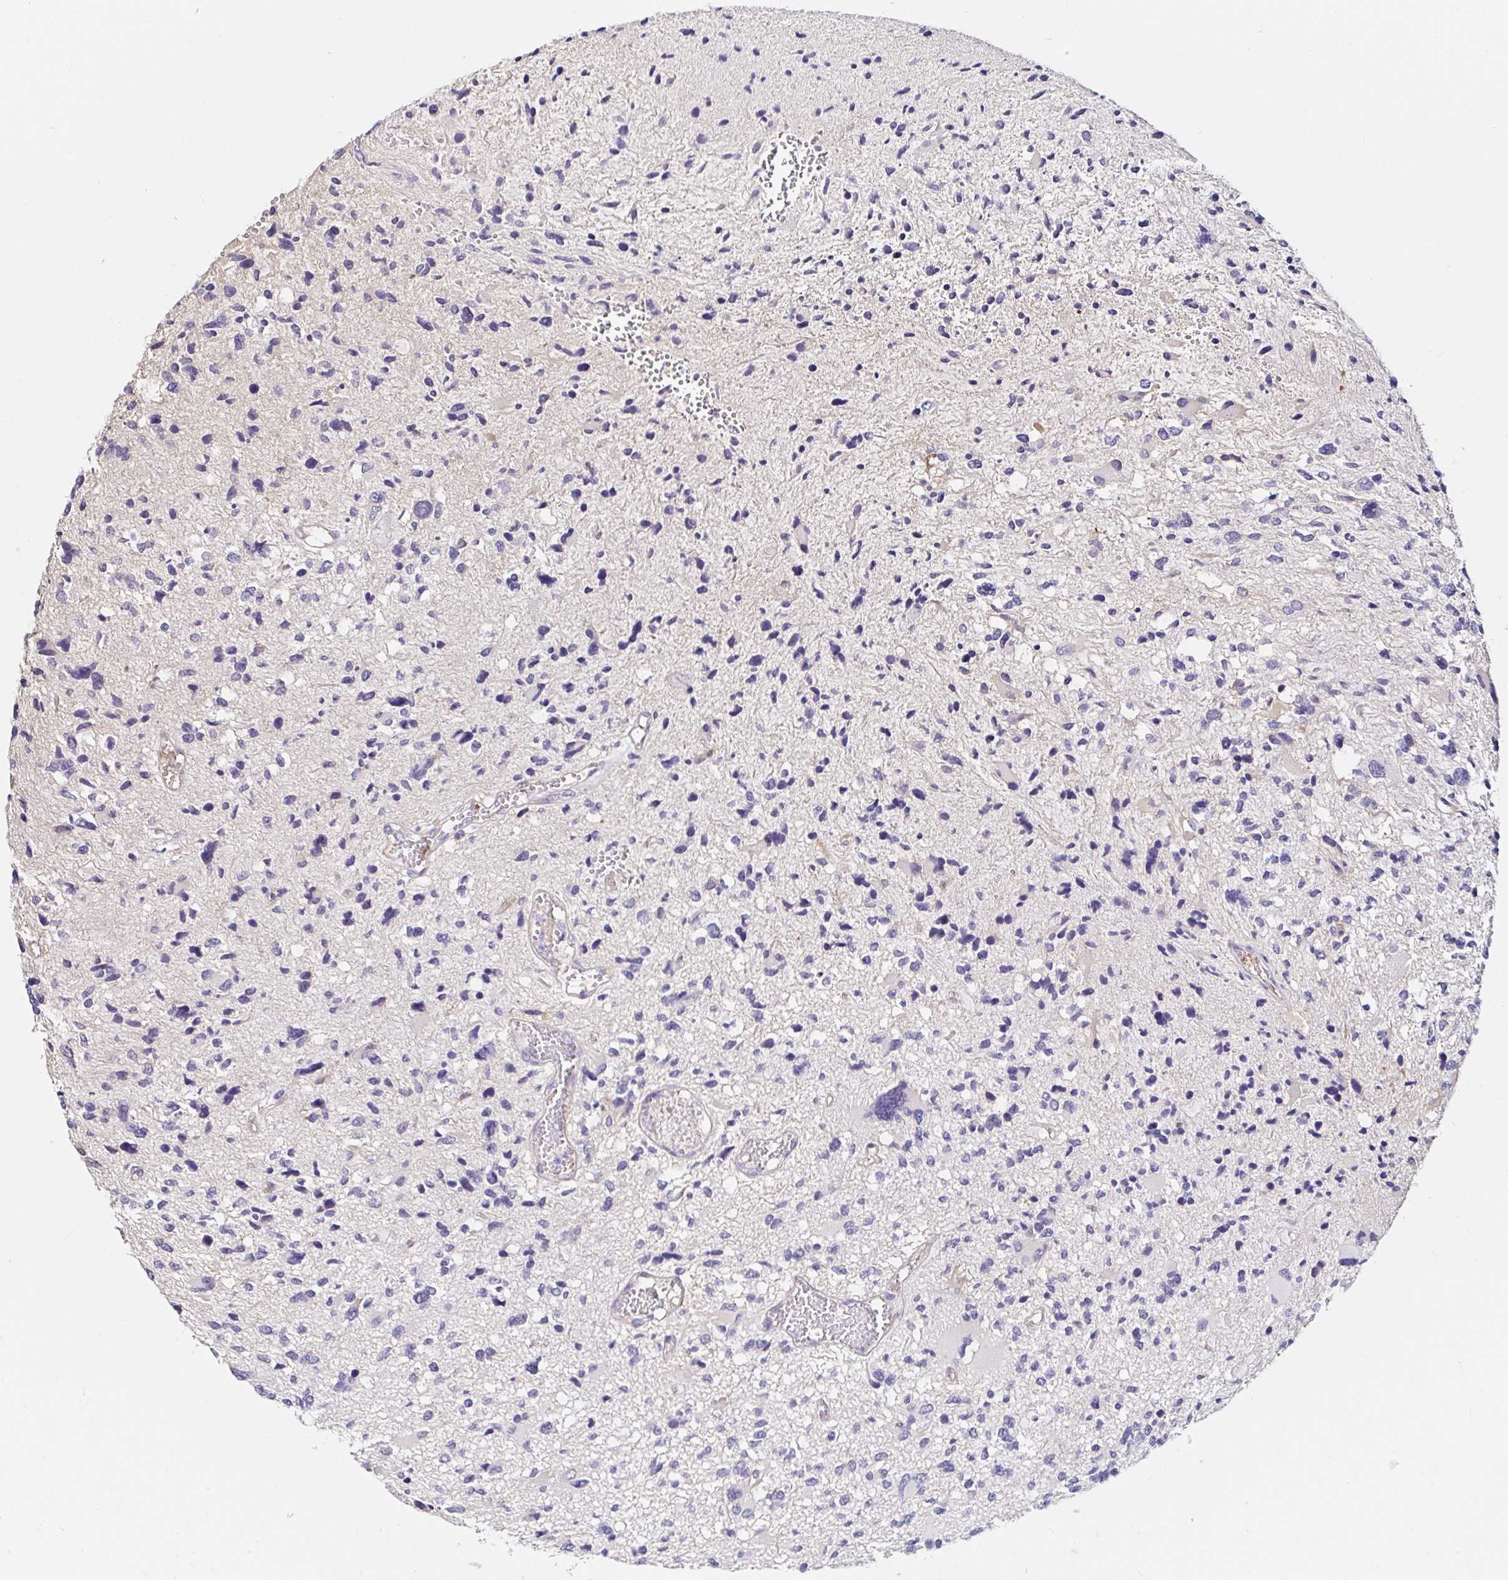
{"staining": {"intensity": "negative", "quantity": "none", "location": "none"}, "tissue": "glioma", "cell_type": "Tumor cells", "image_type": "cancer", "snomed": [{"axis": "morphology", "description": "Glioma, malignant, High grade"}, {"axis": "topography", "description": "Brain"}], "caption": "The IHC micrograph has no significant expression in tumor cells of glioma tissue.", "gene": "RSRP1", "patient": {"sex": "female", "age": 11}}